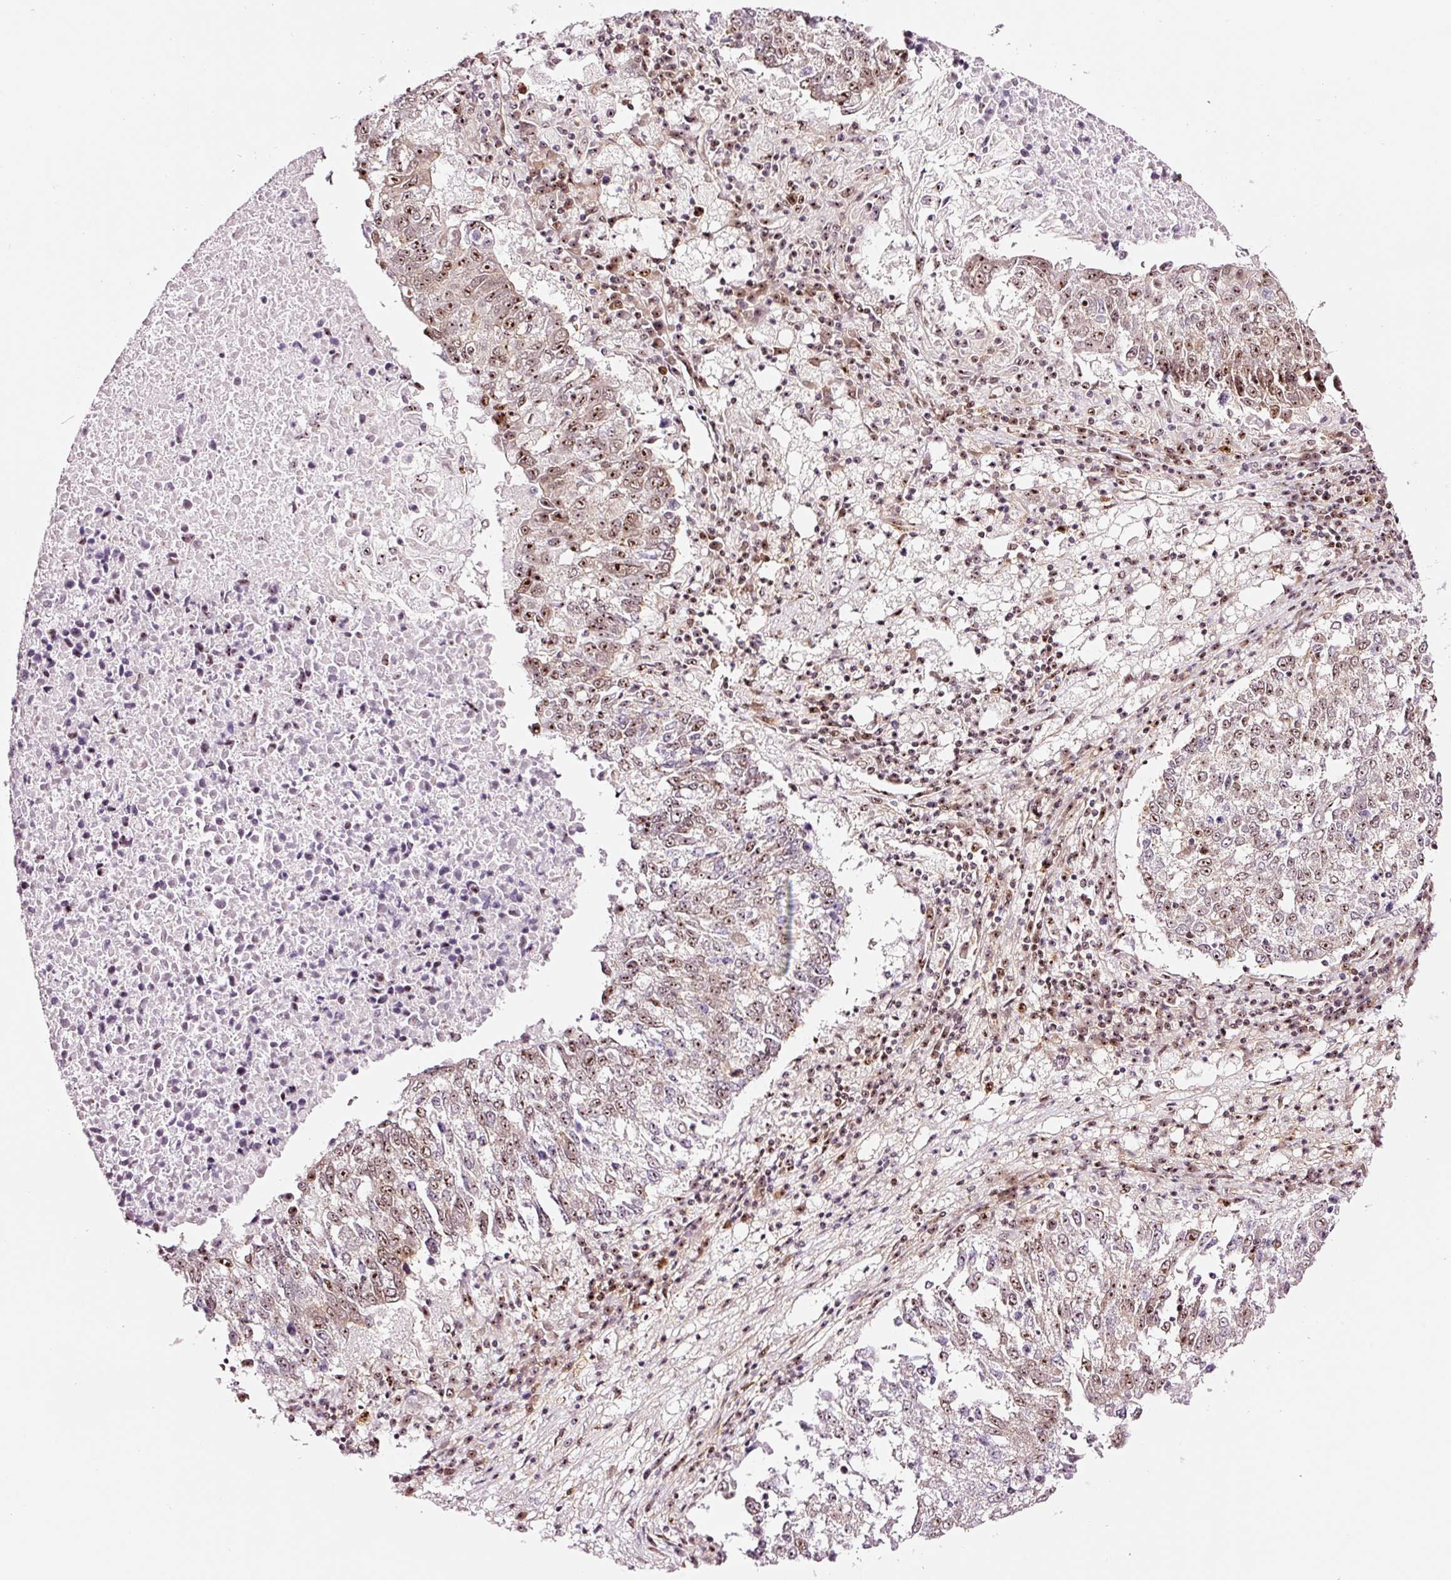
{"staining": {"intensity": "moderate", "quantity": "25%-75%", "location": "nuclear"}, "tissue": "lung cancer", "cell_type": "Tumor cells", "image_type": "cancer", "snomed": [{"axis": "morphology", "description": "Squamous cell carcinoma, NOS"}, {"axis": "topography", "description": "Lung"}], "caption": "Immunohistochemical staining of human lung squamous cell carcinoma demonstrates medium levels of moderate nuclear staining in approximately 25%-75% of tumor cells.", "gene": "GNL3", "patient": {"sex": "male", "age": 73}}